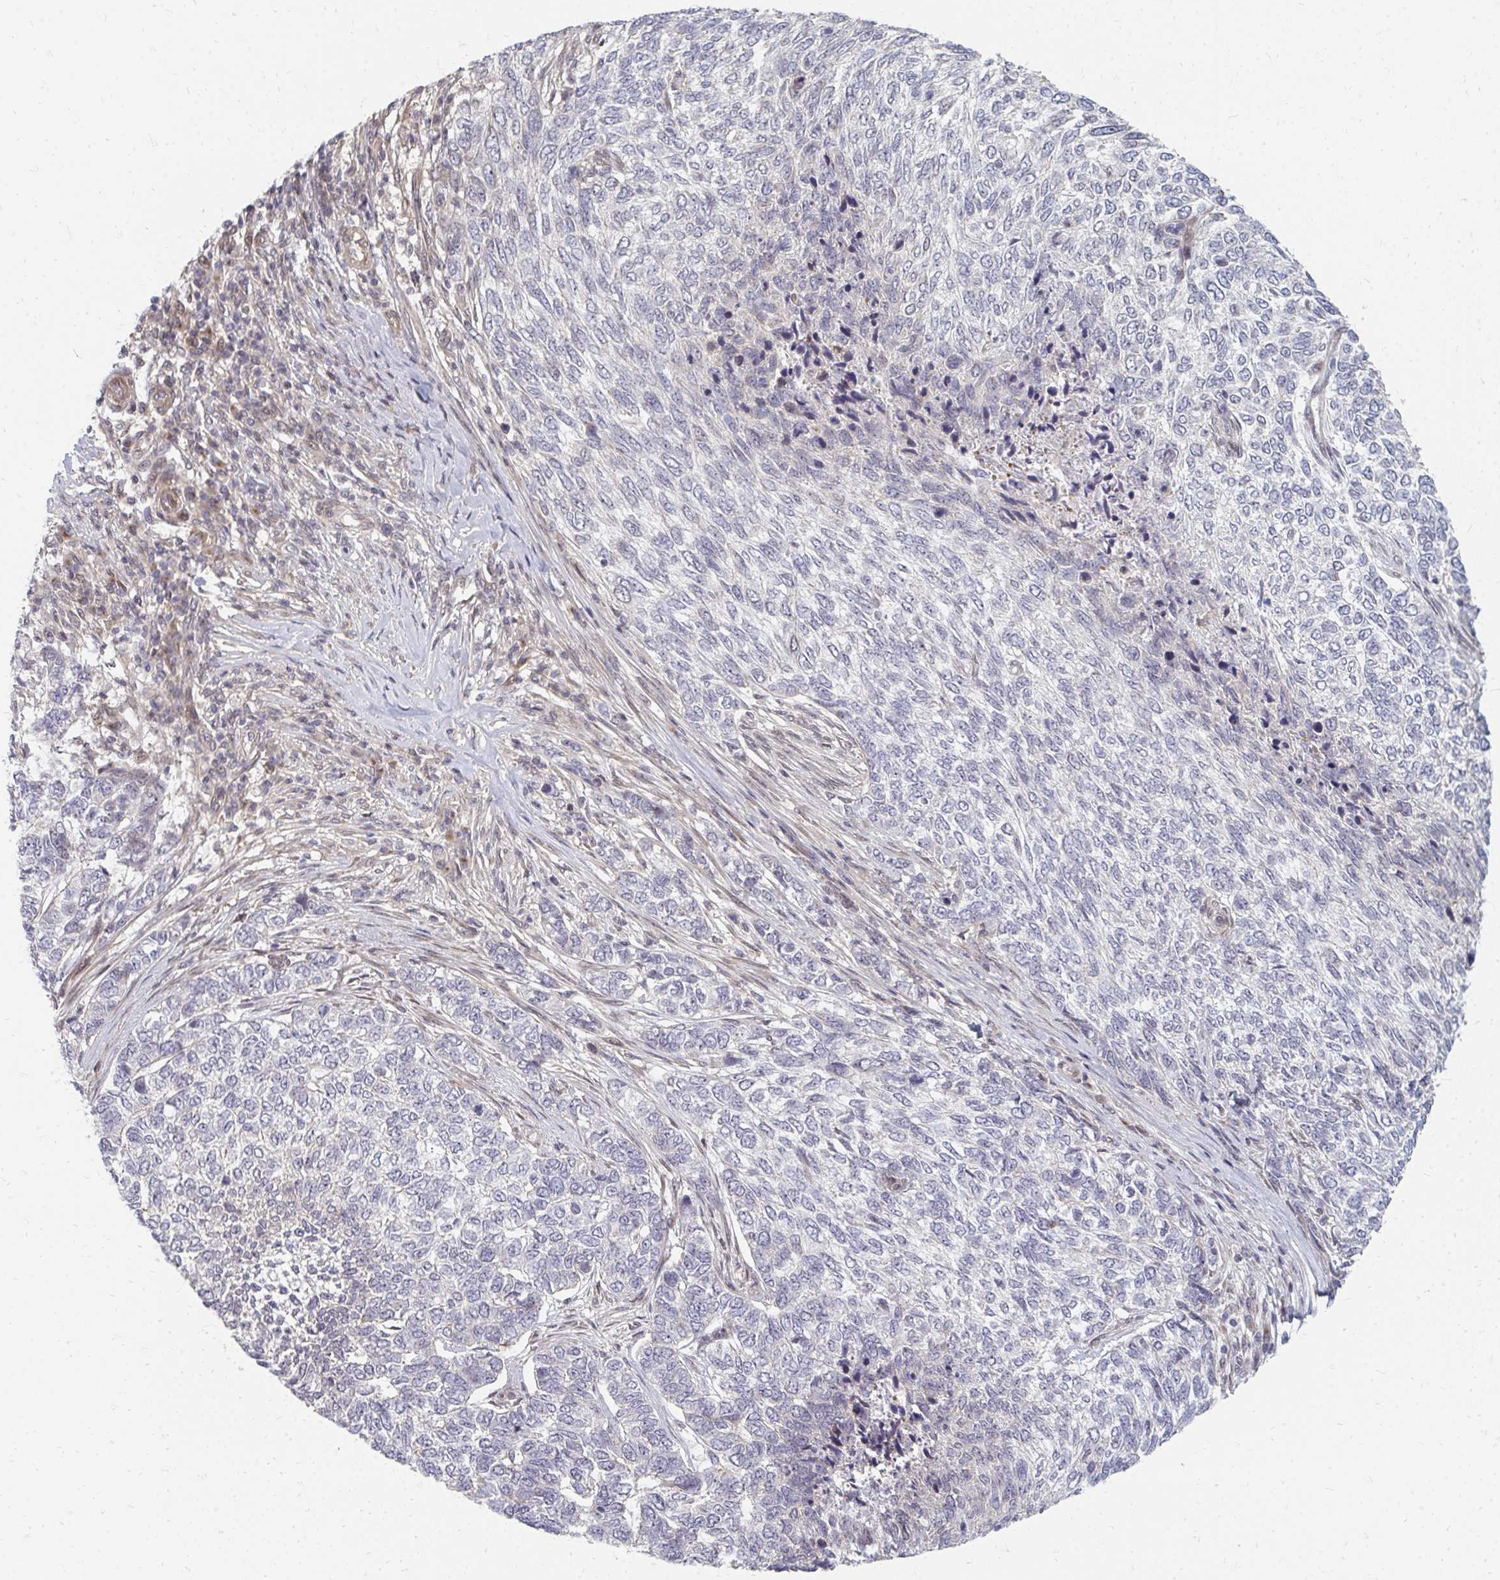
{"staining": {"intensity": "negative", "quantity": "none", "location": "none"}, "tissue": "skin cancer", "cell_type": "Tumor cells", "image_type": "cancer", "snomed": [{"axis": "morphology", "description": "Basal cell carcinoma"}, {"axis": "topography", "description": "Skin"}], "caption": "Immunohistochemistry of skin cancer displays no staining in tumor cells.", "gene": "ZNF285", "patient": {"sex": "female", "age": 65}}